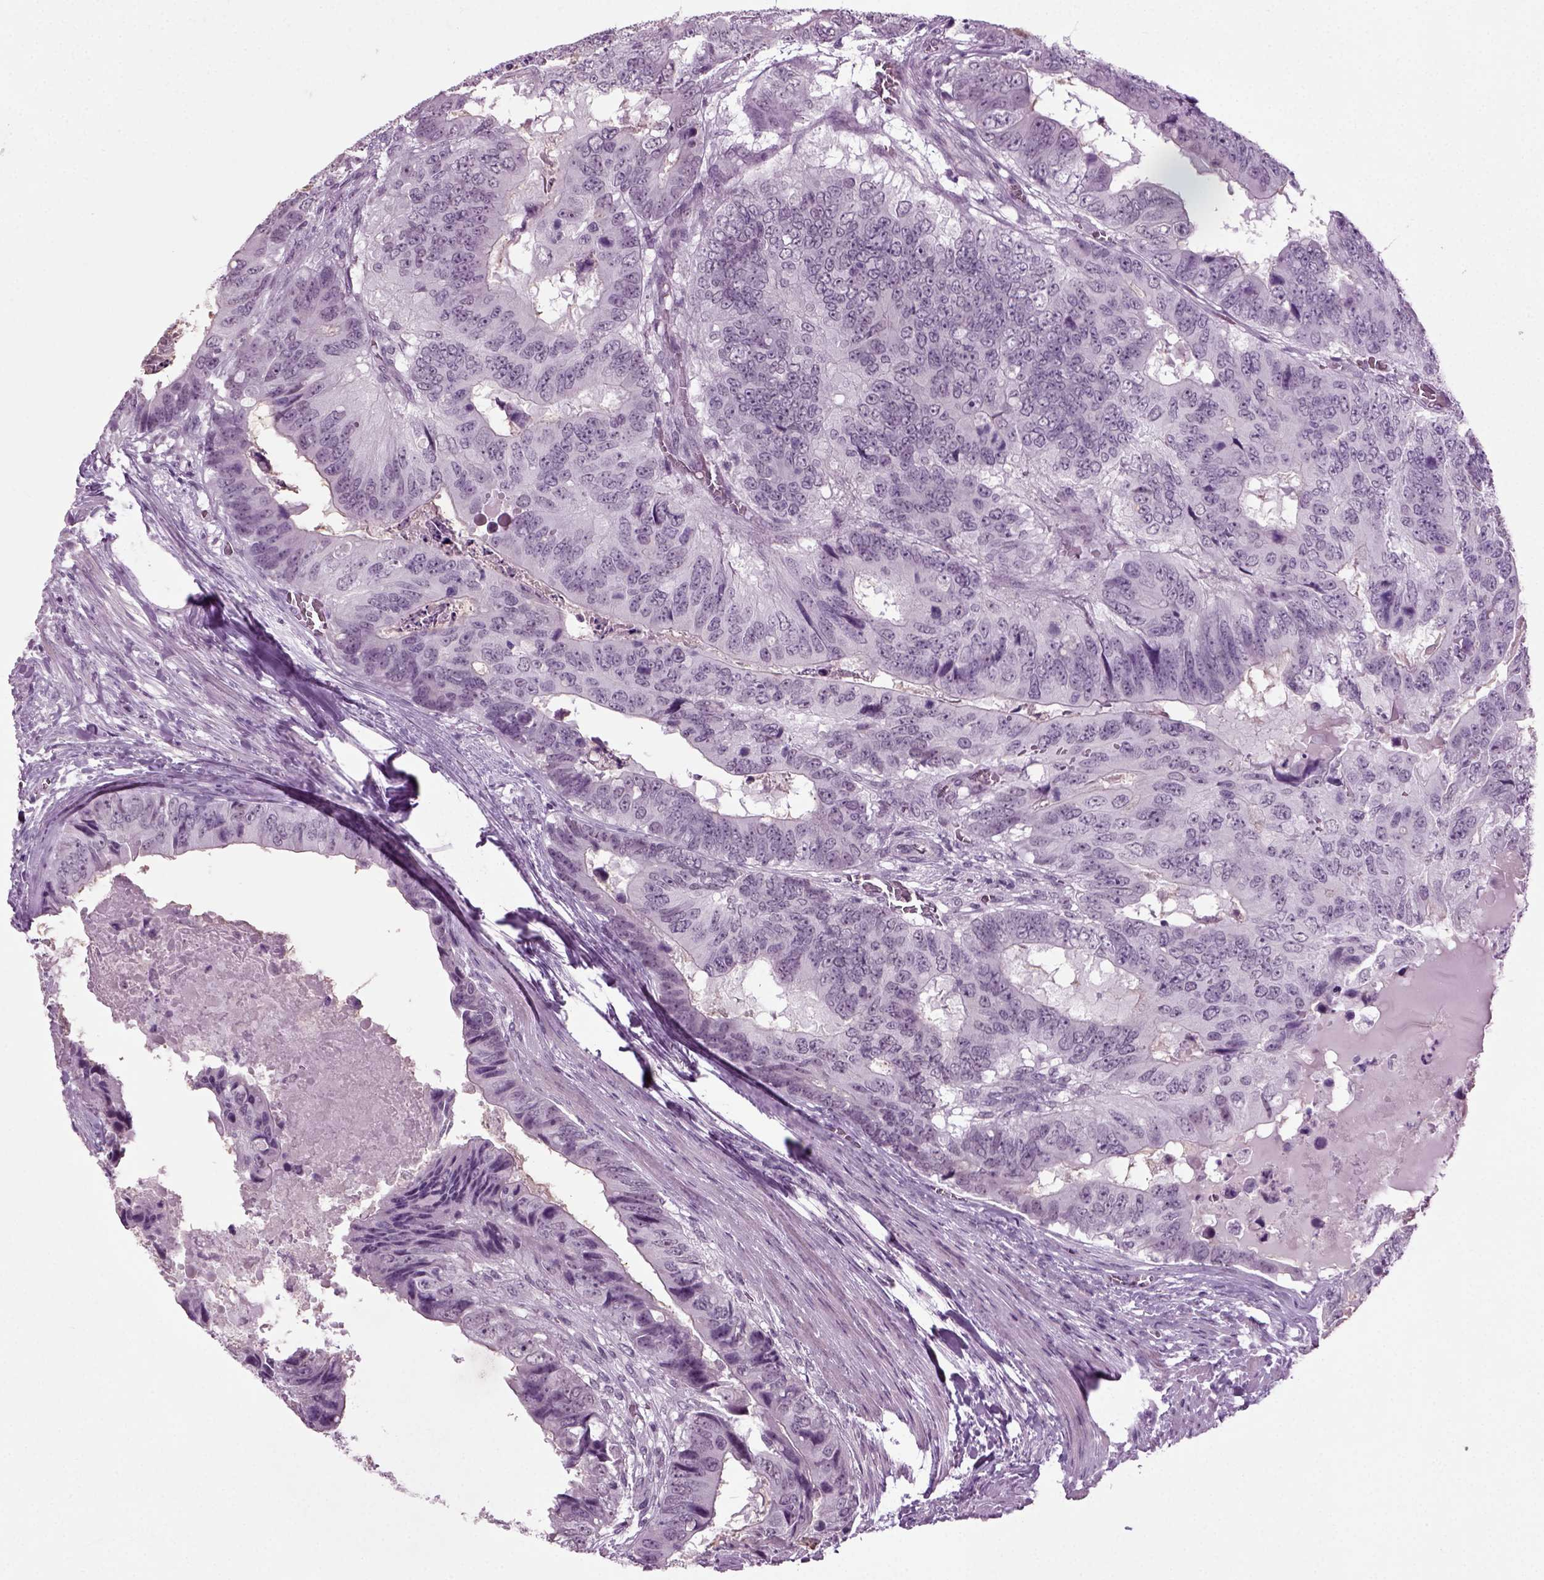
{"staining": {"intensity": "negative", "quantity": "none", "location": "none"}, "tissue": "colorectal cancer", "cell_type": "Tumor cells", "image_type": "cancer", "snomed": [{"axis": "morphology", "description": "Adenocarcinoma, NOS"}, {"axis": "topography", "description": "Colon"}], "caption": "A high-resolution photomicrograph shows immunohistochemistry (IHC) staining of colorectal adenocarcinoma, which displays no significant staining in tumor cells. (Brightfield microscopy of DAB (3,3'-diaminobenzidine) IHC at high magnification).", "gene": "ZC2HC1C", "patient": {"sex": "male", "age": 79}}